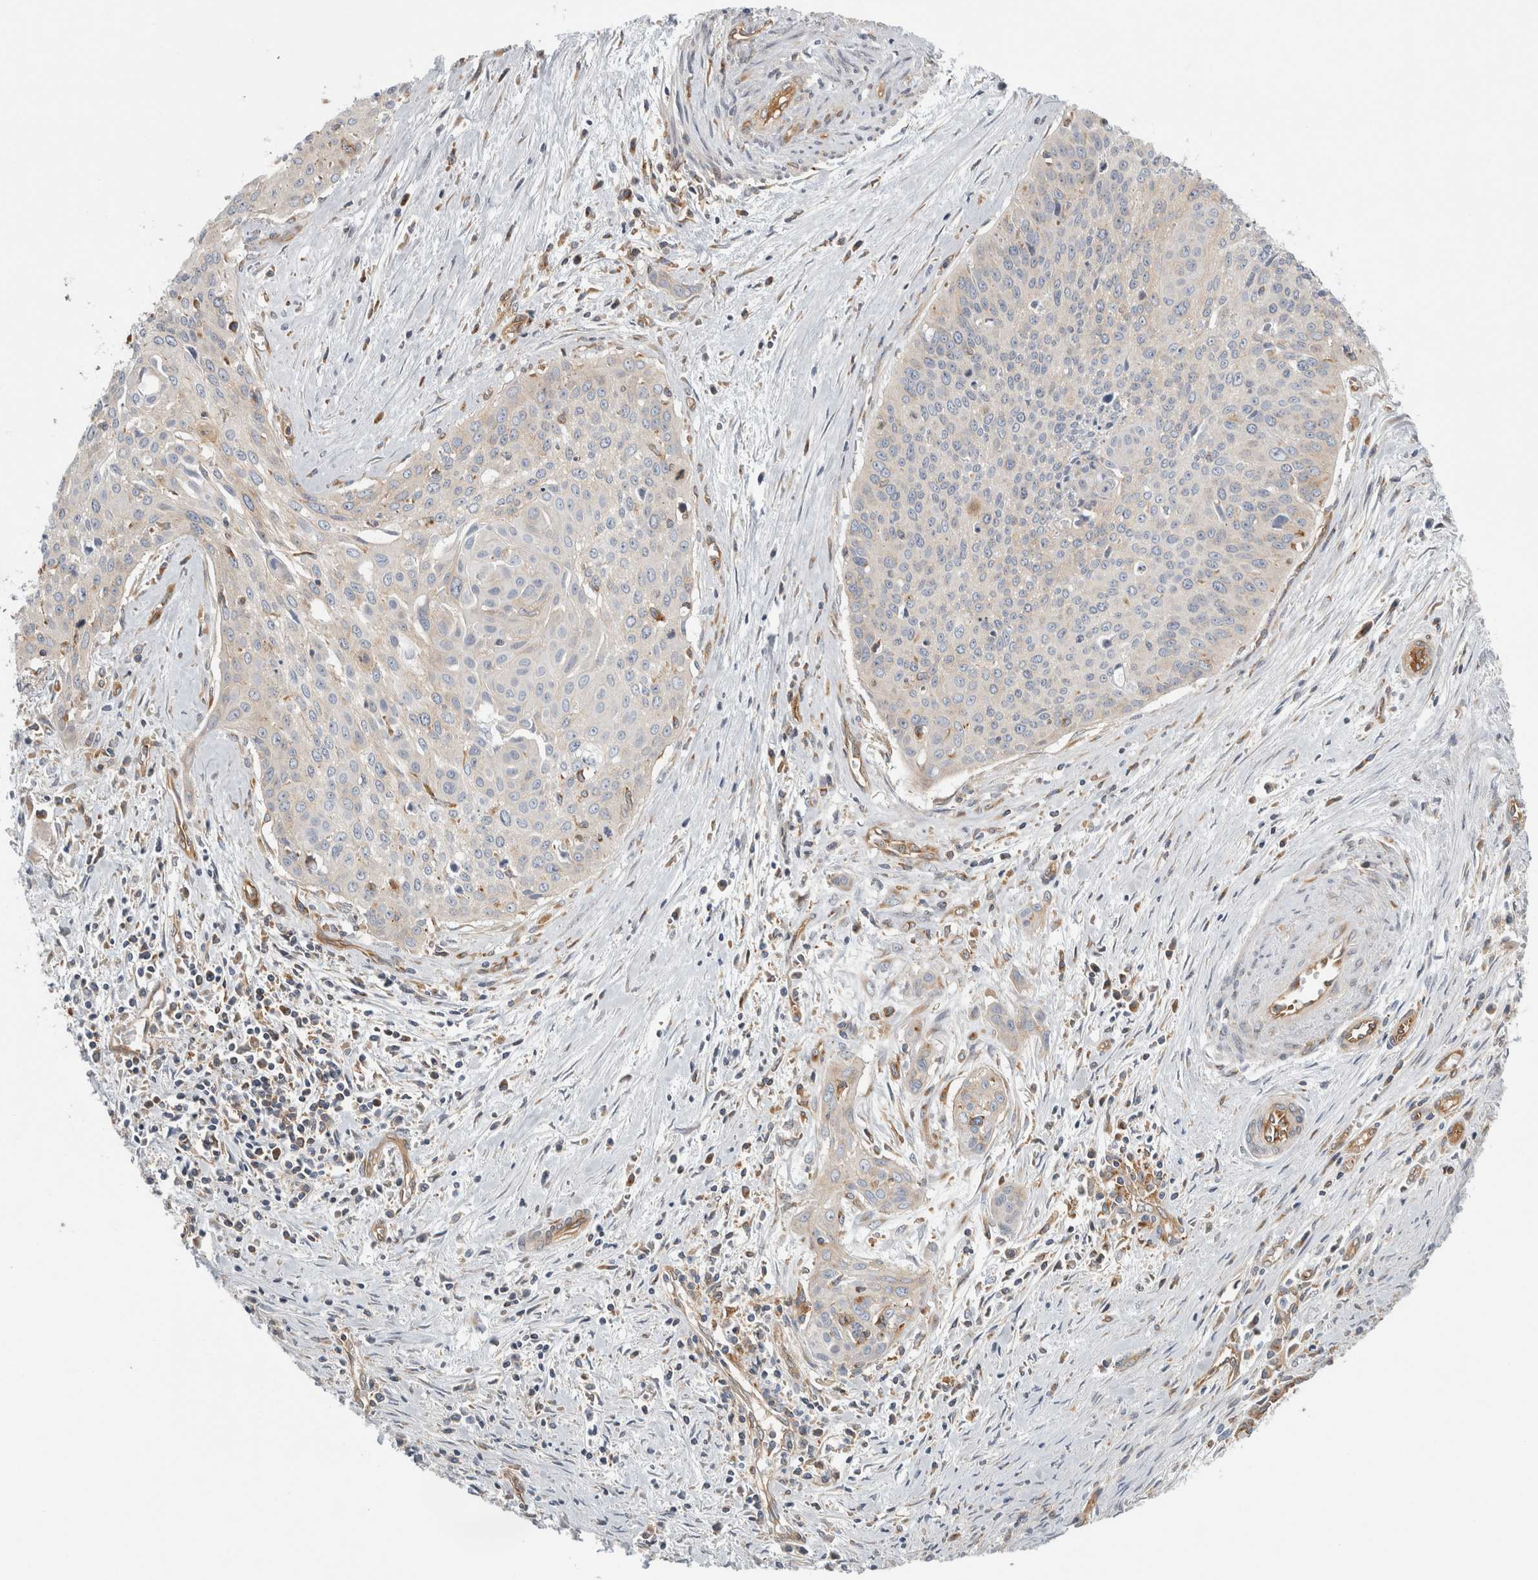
{"staining": {"intensity": "negative", "quantity": "none", "location": "none"}, "tissue": "cervical cancer", "cell_type": "Tumor cells", "image_type": "cancer", "snomed": [{"axis": "morphology", "description": "Squamous cell carcinoma, NOS"}, {"axis": "topography", "description": "Cervix"}], "caption": "Immunohistochemistry histopathology image of neoplastic tissue: cervical cancer stained with DAB shows no significant protein staining in tumor cells. (DAB immunohistochemistry visualized using brightfield microscopy, high magnification).", "gene": "PEX6", "patient": {"sex": "female", "age": 55}}